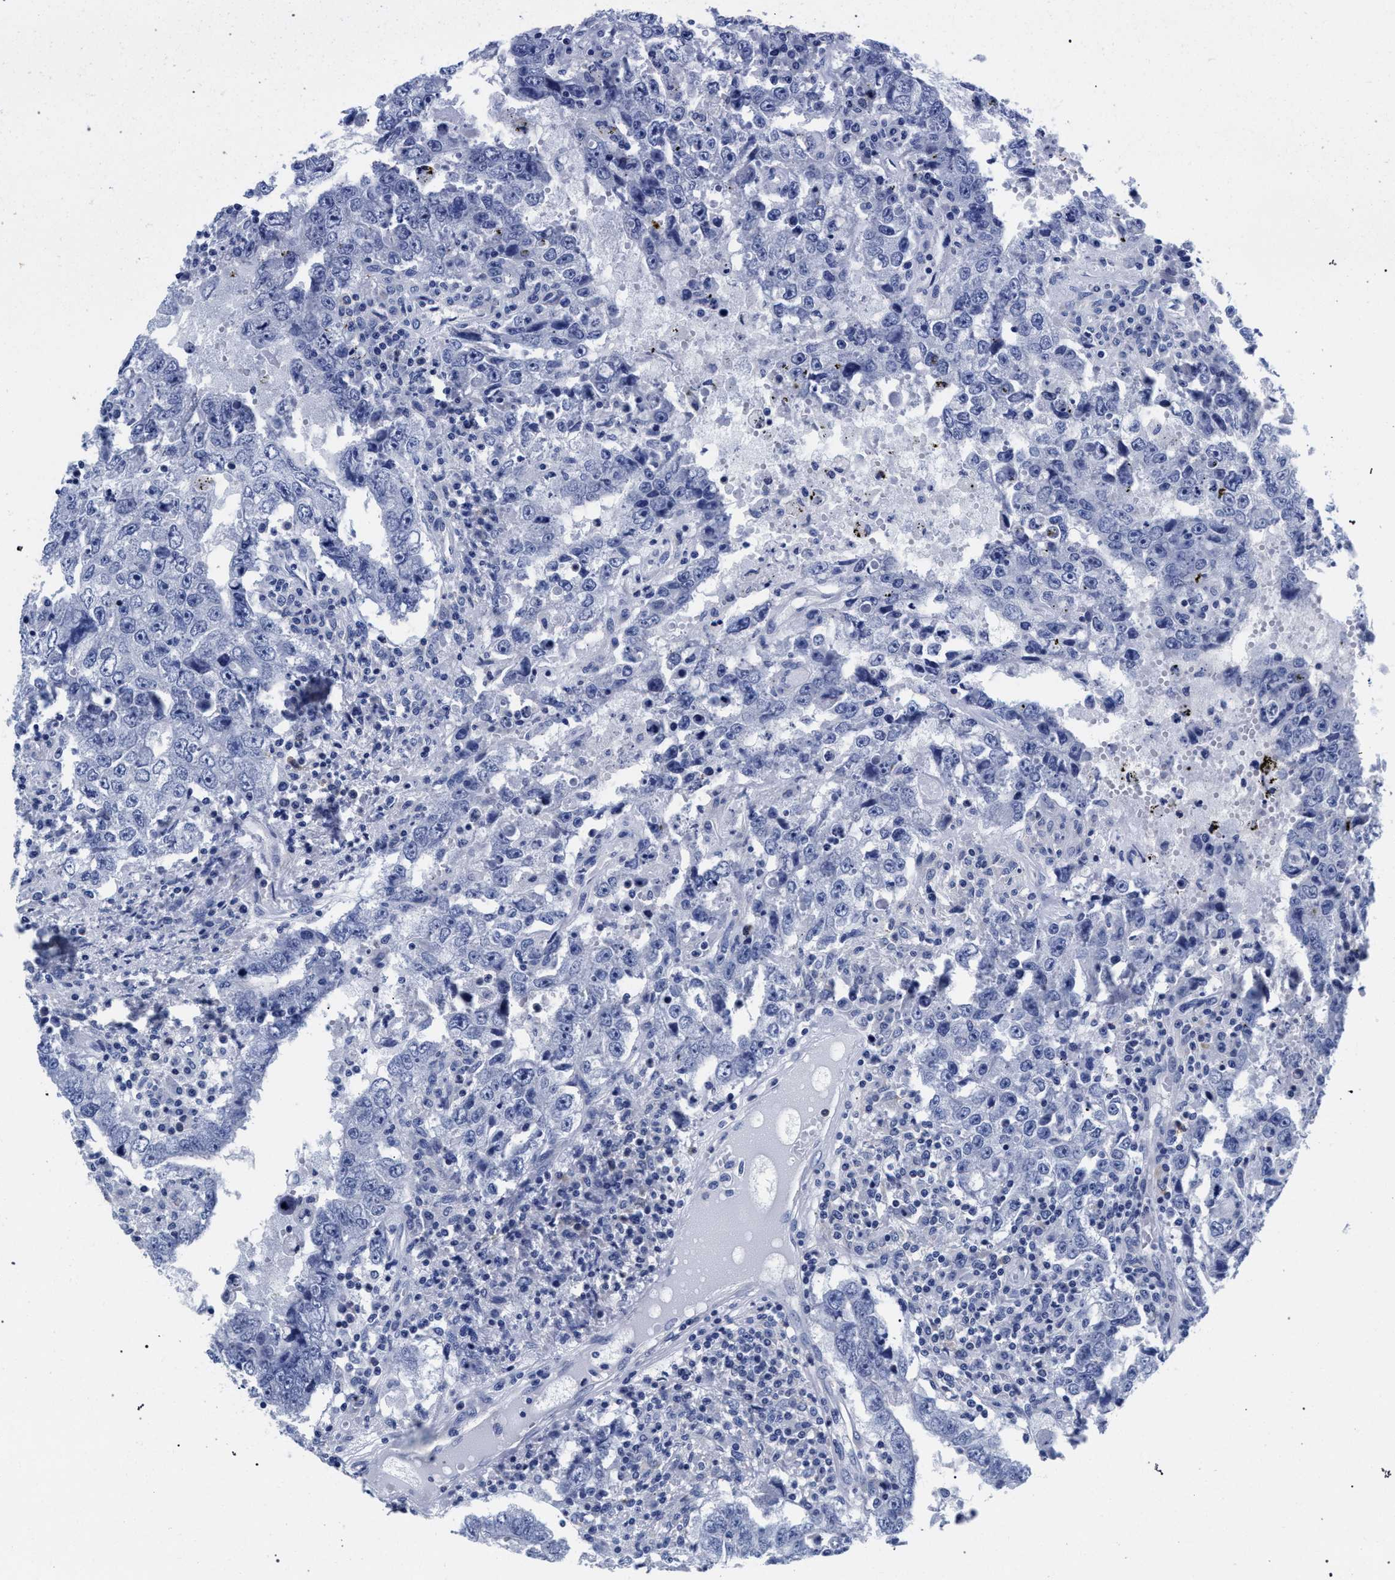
{"staining": {"intensity": "negative", "quantity": "none", "location": "none"}, "tissue": "testis cancer", "cell_type": "Tumor cells", "image_type": "cancer", "snomed": [{"axis": "morphology", "description": "Carcinoma, Embryonal, NOS"}, {"axis": "topography", "description": "Testis"}], "caption": "The immunohistochemistry (IHC) photomicrograph has no significant expression in tumor cells of embryonal carcinoma (testis) tissue.", "gene": "AKAP4", "patient": {"sex": "male", "age": 26}}